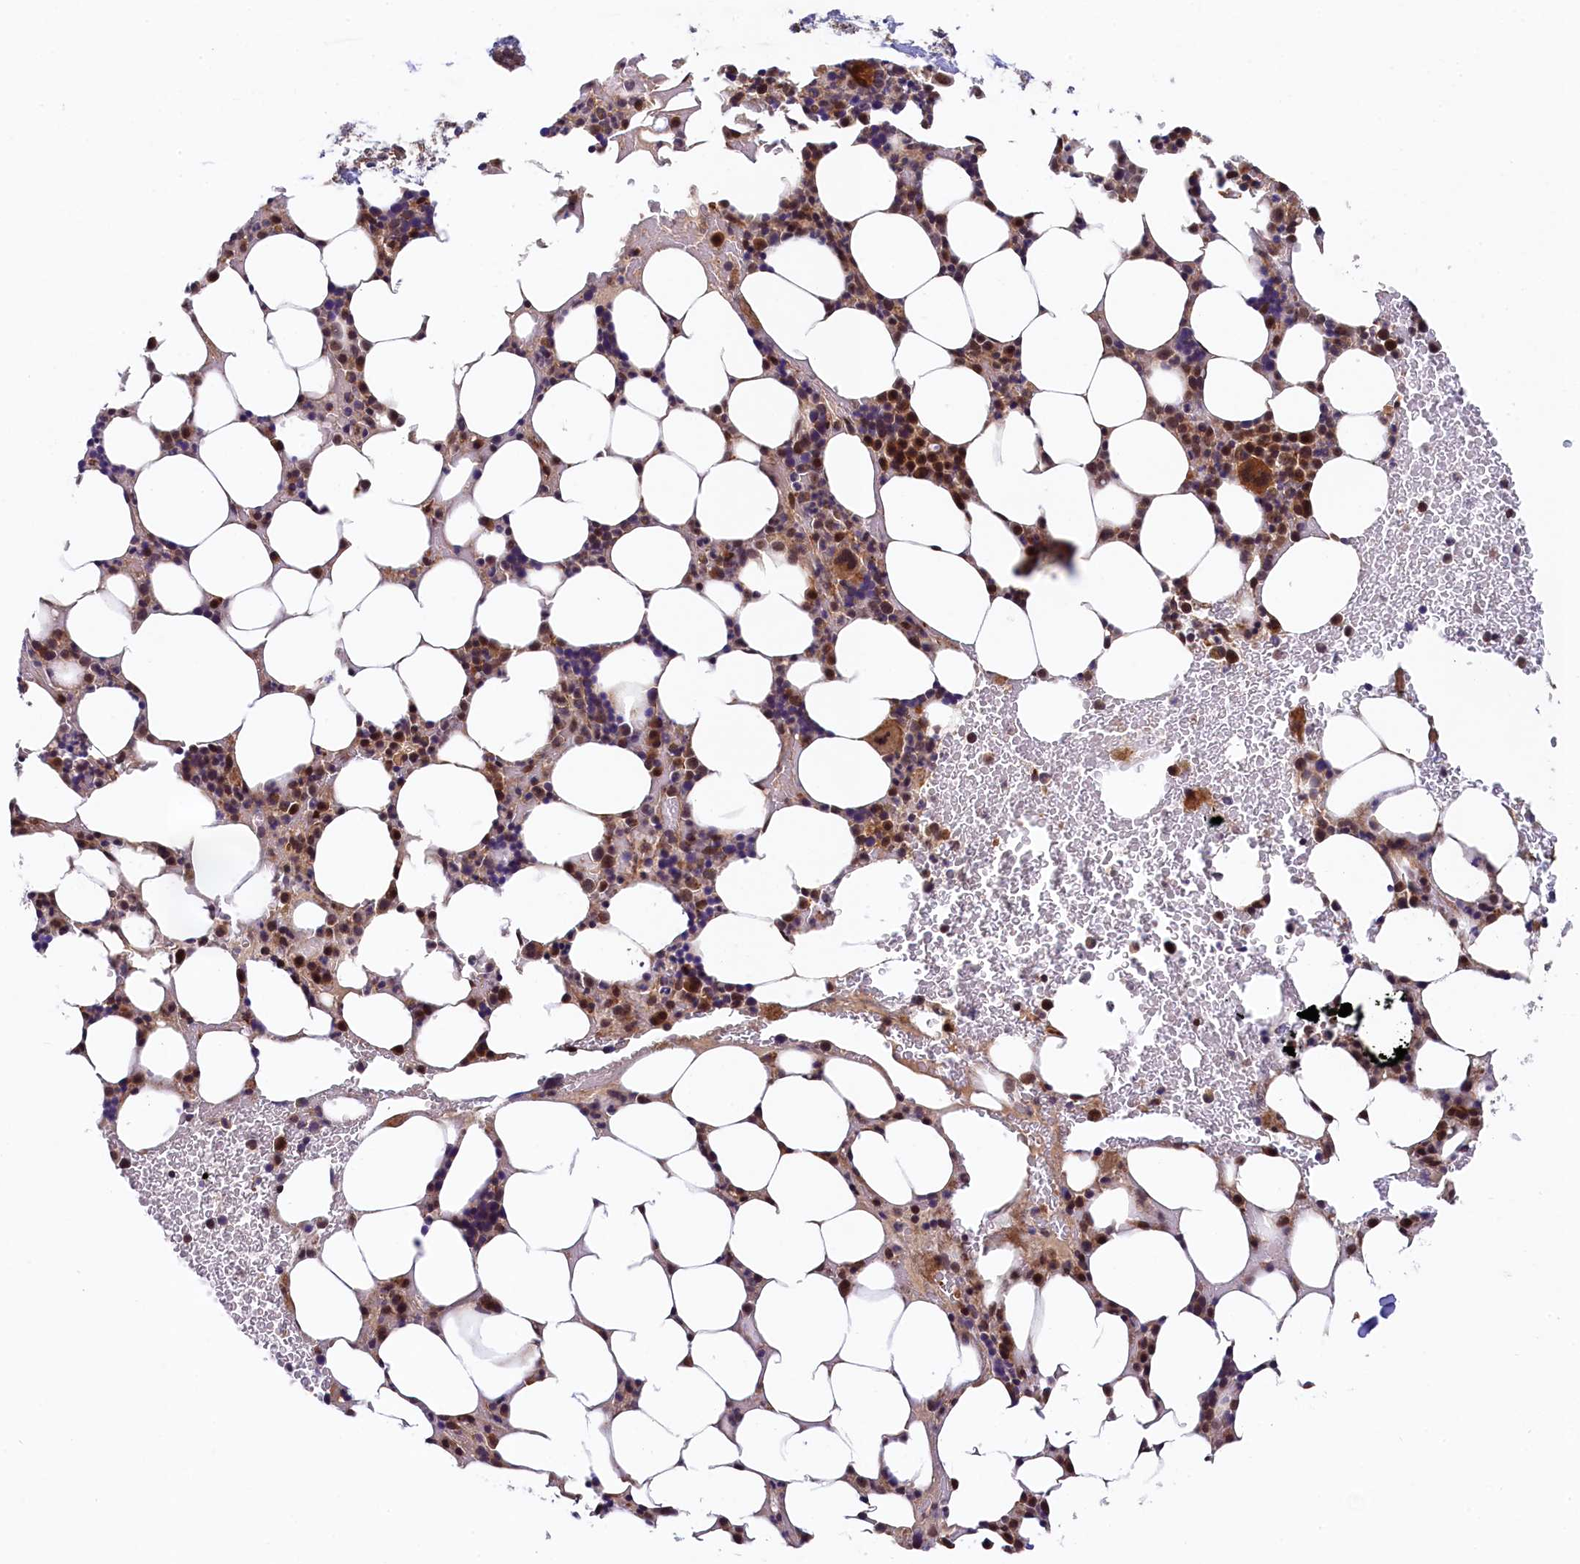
{"staining": {"intensity": "moderate", "quantity": "25%-75%", "location": "cytoplasmic/membranous,nuclear"}, "tissue": "bone marrow", "cell_type": "Hematopoietic cells", "image_type": "normal", "snomed": [{"axis": "morphology", "description": "Normal tissue, NOS"}, {"axis": "topography", "description": "Bone marrow"}], "caption": "Immunohistochemical staining of unremarkable bone marrow displays 25%-75% levels of moderate cytoplasmic/membranous,nuclear protein positivity in about 25%-75% of hematopoietic cells.", "gene": "ARL14EP", "patient": {"sex": "male", "age": 78}}